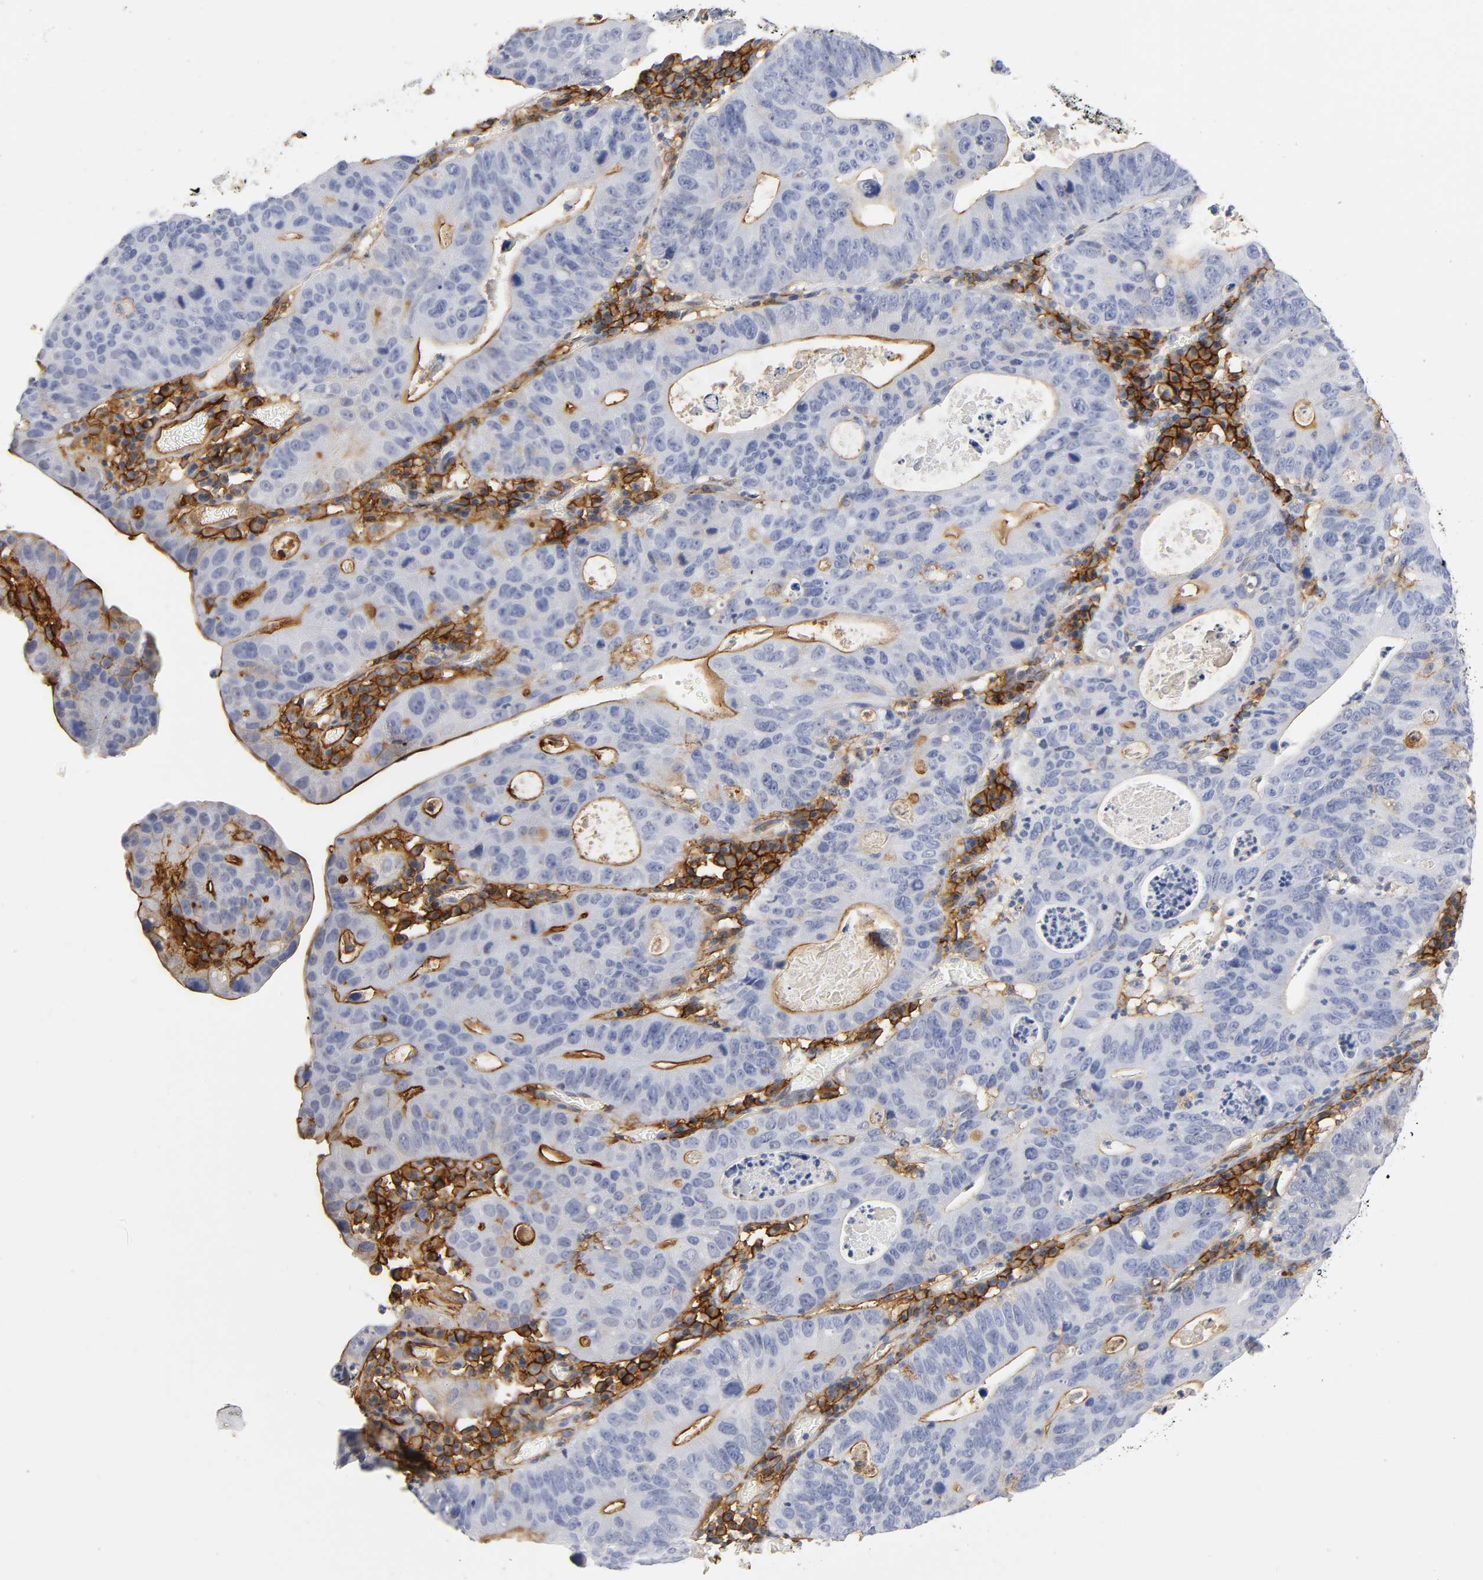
{"staining": {"intensity": "strong", "quantity": "25%-75%", "location": "cytoplasmic/membranous"}, "tissue": "stomach cancer", "cell_type": "Tumor cells", "image_type": "cancer", "snomed": [{"axis": "morphology", "description": "Adenocarcinoma, NOS"}, {"axis": "topography", "description": "Stomach"}], "caption": "About 25%-75% of tumor cells in stomach adenocarcinoma demonstrate strong cytoplasmic/membranous protein staining as visualized by brown immunohistochemical staining.", "gene": "ICAM1", "patient": {"sex": "male", "age": 59}}